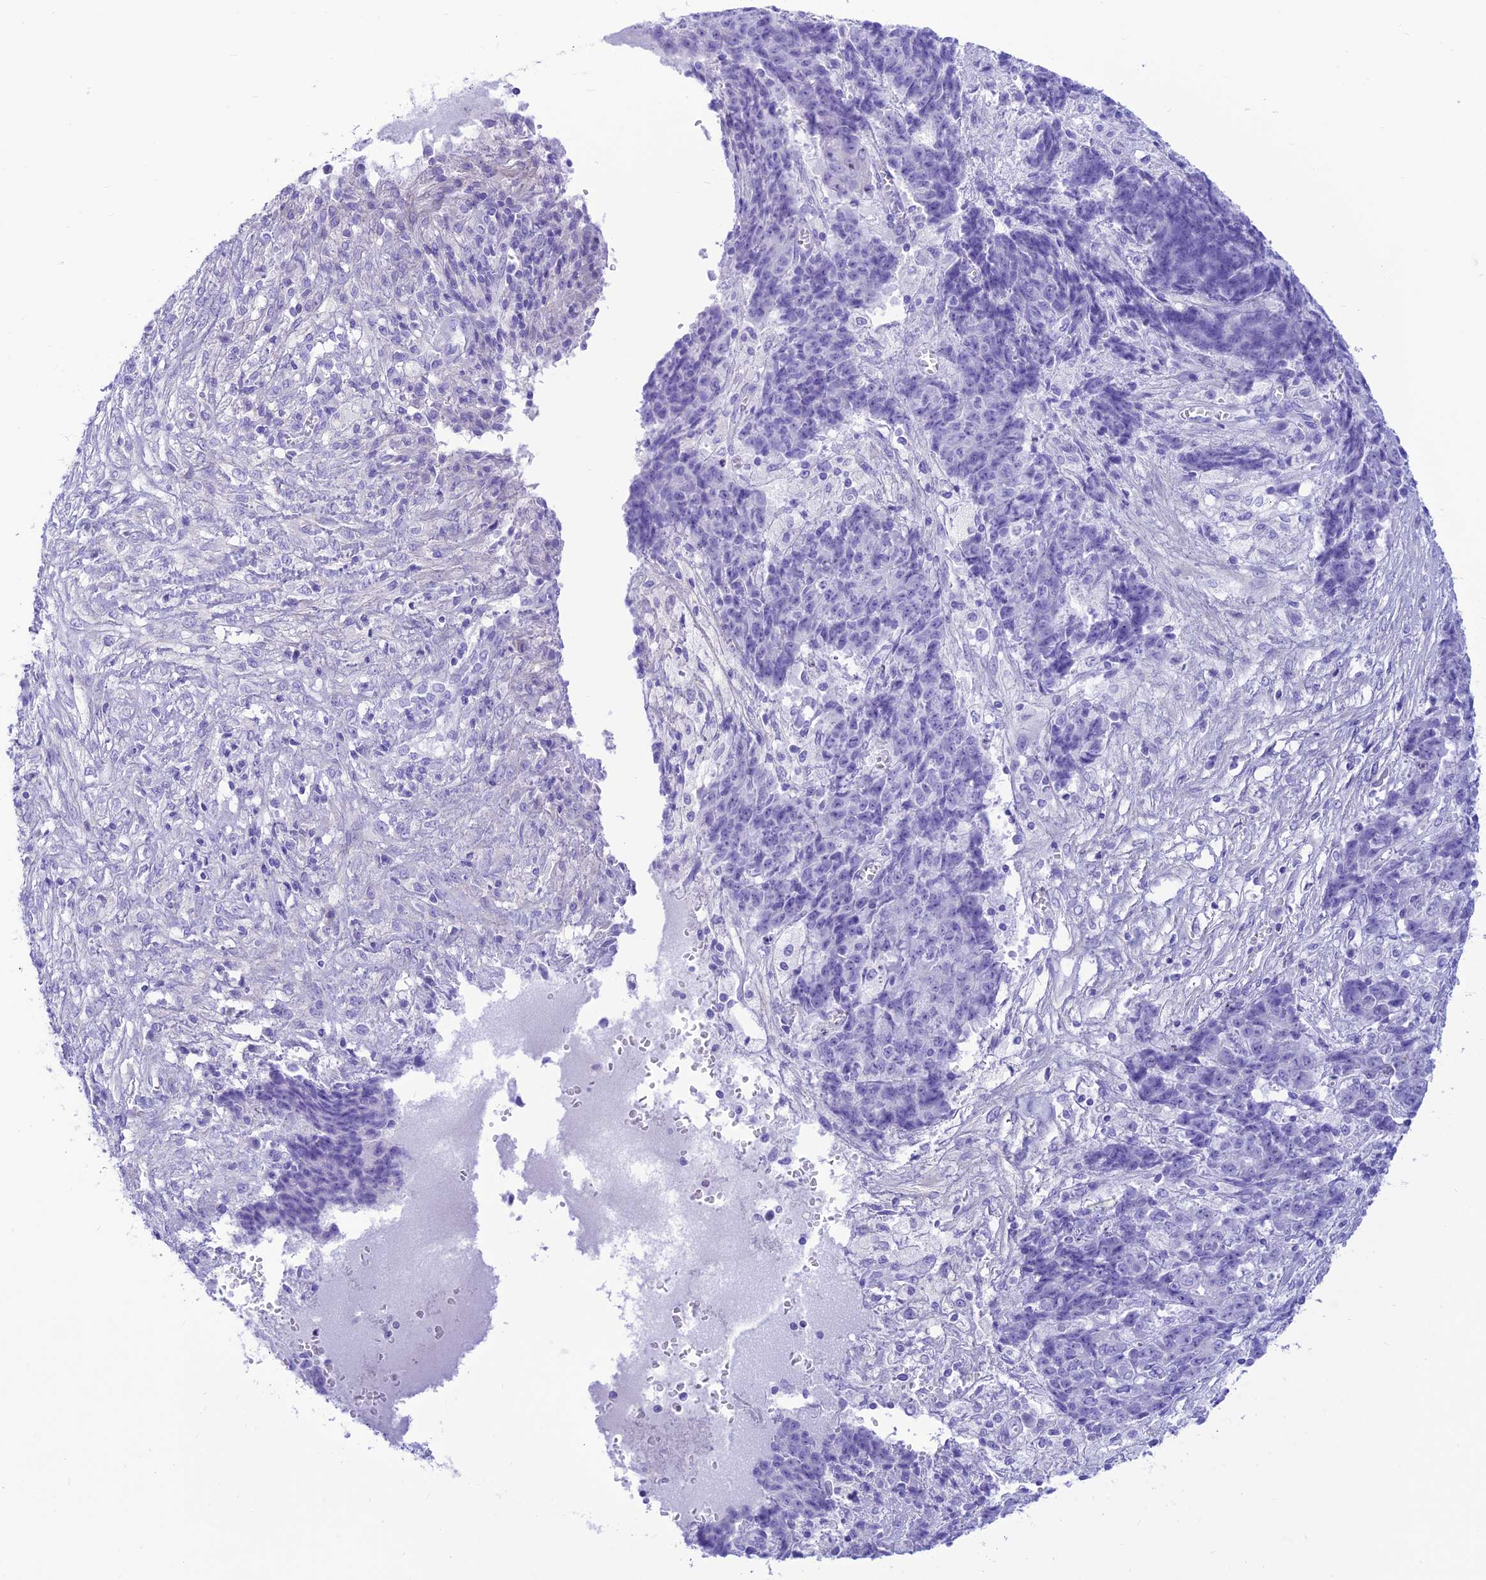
{"staining": {"intensity": "negative", "quantity": "none", "location": "none"}, "tissue": "ovarian cancer", "cell_type": "Tumor cells", "image_type": "cancer", "snomed": [{"axis": "morphology", "description": "Carcinoma, endometroid"}, {"axis": "topography", "description": "Ovary"}], "caption": "DAB immunohistochemical staining of ovarian cancer (endometroid carcinoma) displays no significant expression in tumor cells. Nuclei are stained in blue.", "gene": "PRNP", "patient": {"sex": "female", "age": 42}}